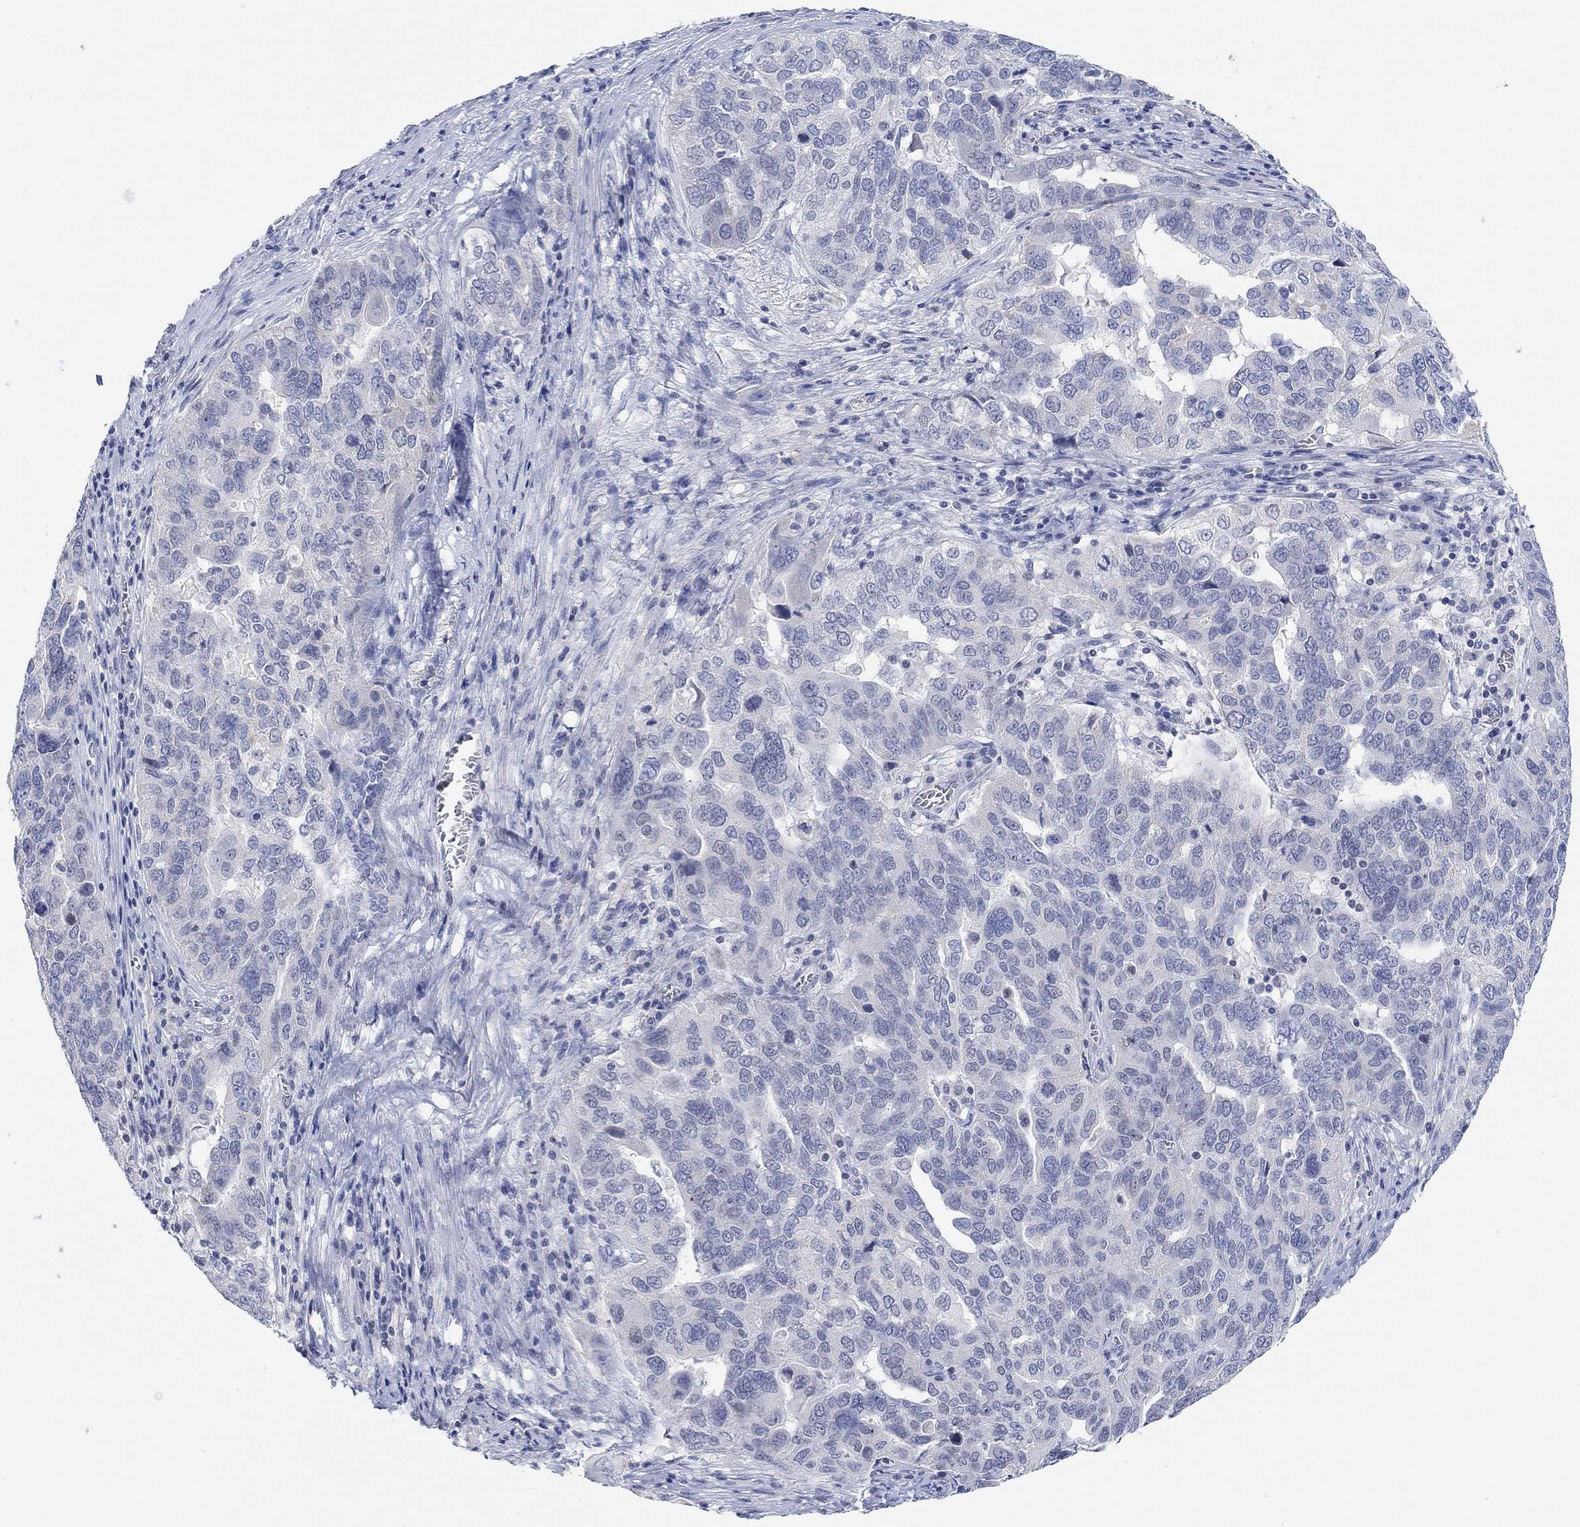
{"staining": {"intensity": "negative", "quantity": "none", "location": "none"}, "tissue": "ovarian cancer", "cell_type": "Tumor cells", "image_type": "cancer", "snomed": [{"axis": "morphology", "description": "Carcinoma, endometroid"}, {"axis": "topography", "description": "Soft tissue"}, {"axis": "topography", "description": "Ovary"}], "caption": "Tumor cells show no significant protein expression in ovarian cancer.", "gene": "ATP6V1E2", "patient": {"sex": "female", "age": 52}}